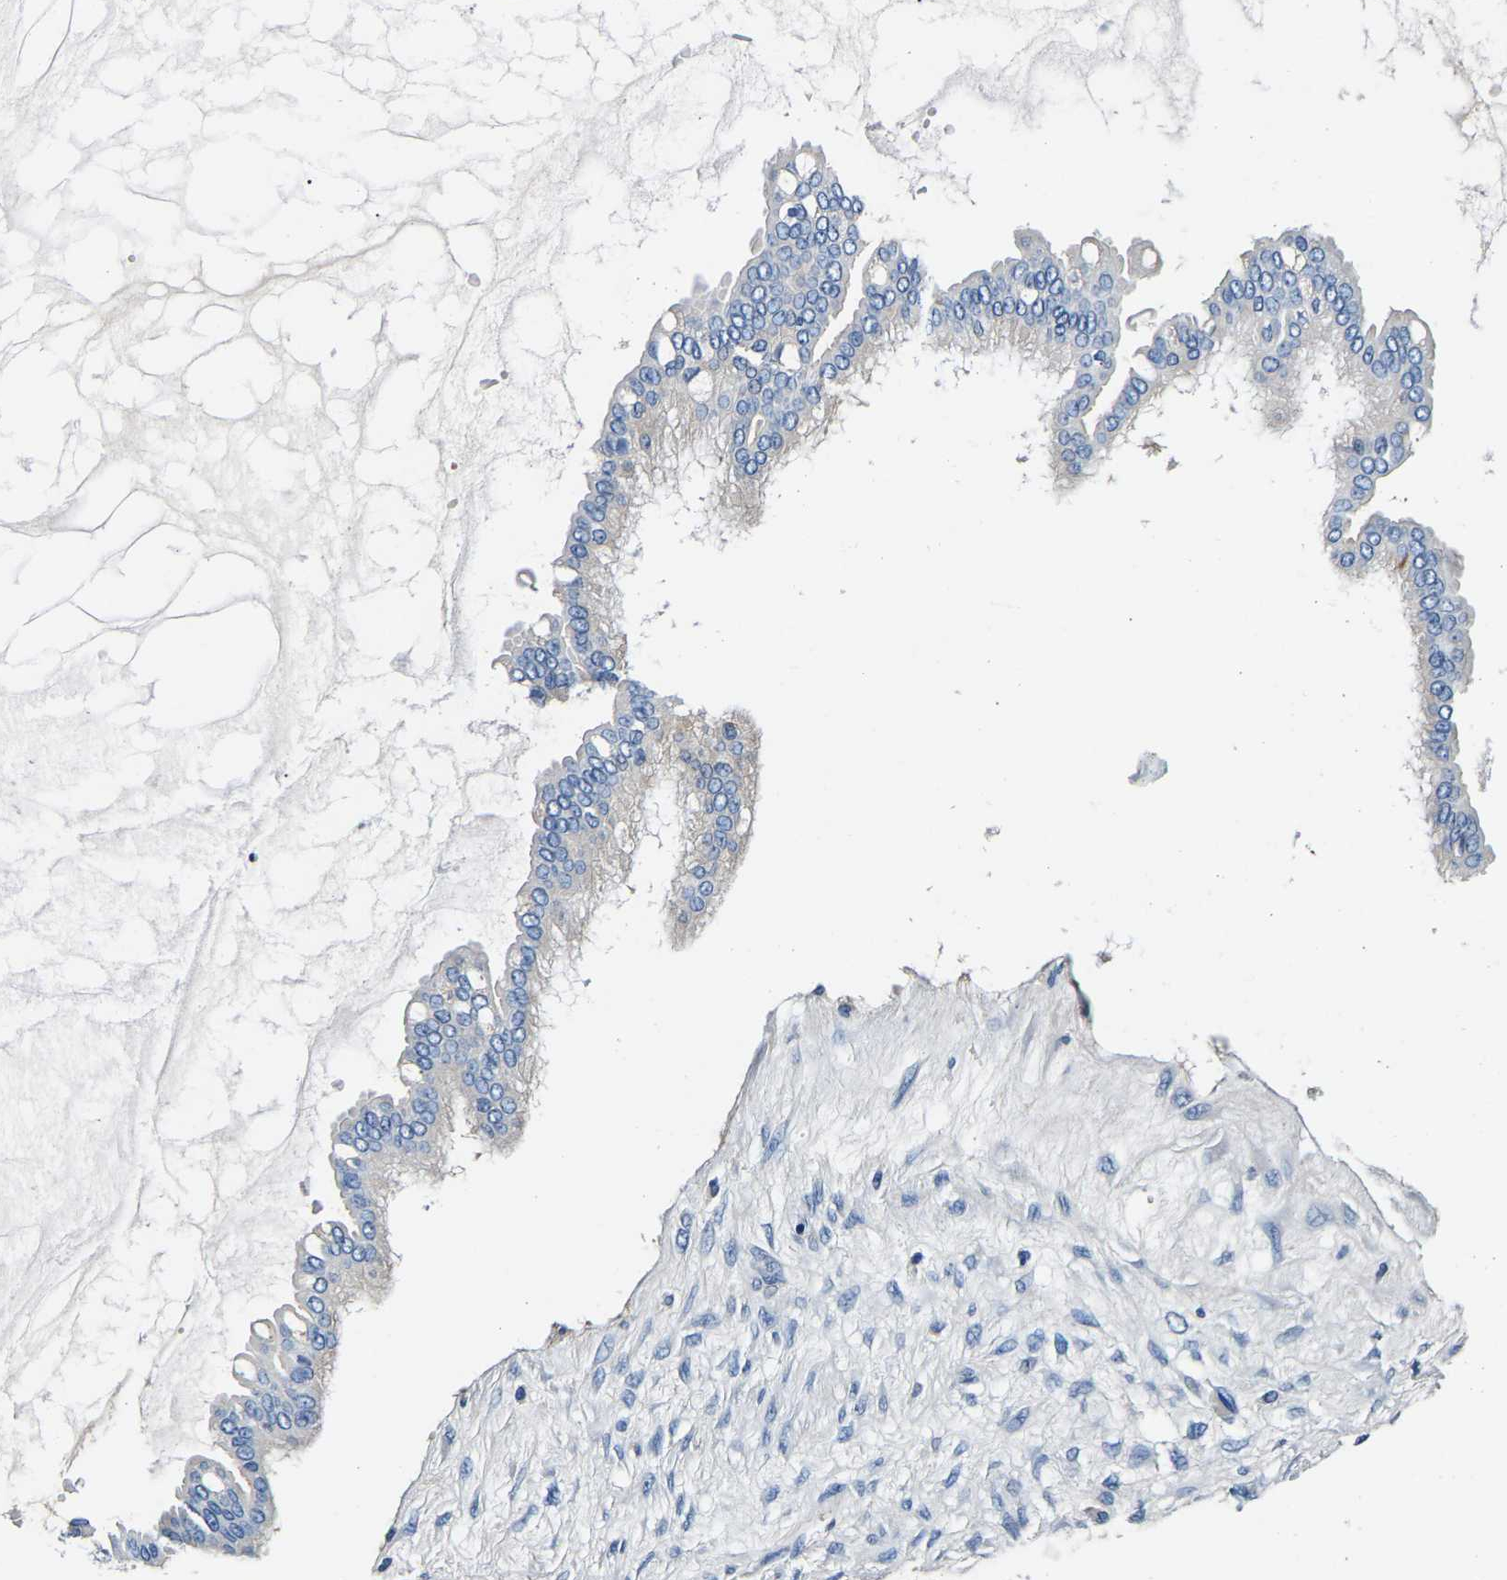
{"staining": {"intensity": "negative", "quantity": "none", "location": "none"}, "tissue": "ovarian cancer", "cell_type": "Tumor cells", "image_type": "cancer", "snomed": [{"axis": "morphology", "description": "Cystadenocarcinoma, mucinous, NOS"}, {"axis": "topography", "description": "Ovary"}], "caption": "Ovarian cancer was stained to show a protein in brown. There is no significant positivity in tumor cells.", "gene": "SH3GLB1", "patient": {"sex": "female", "age": 73}}